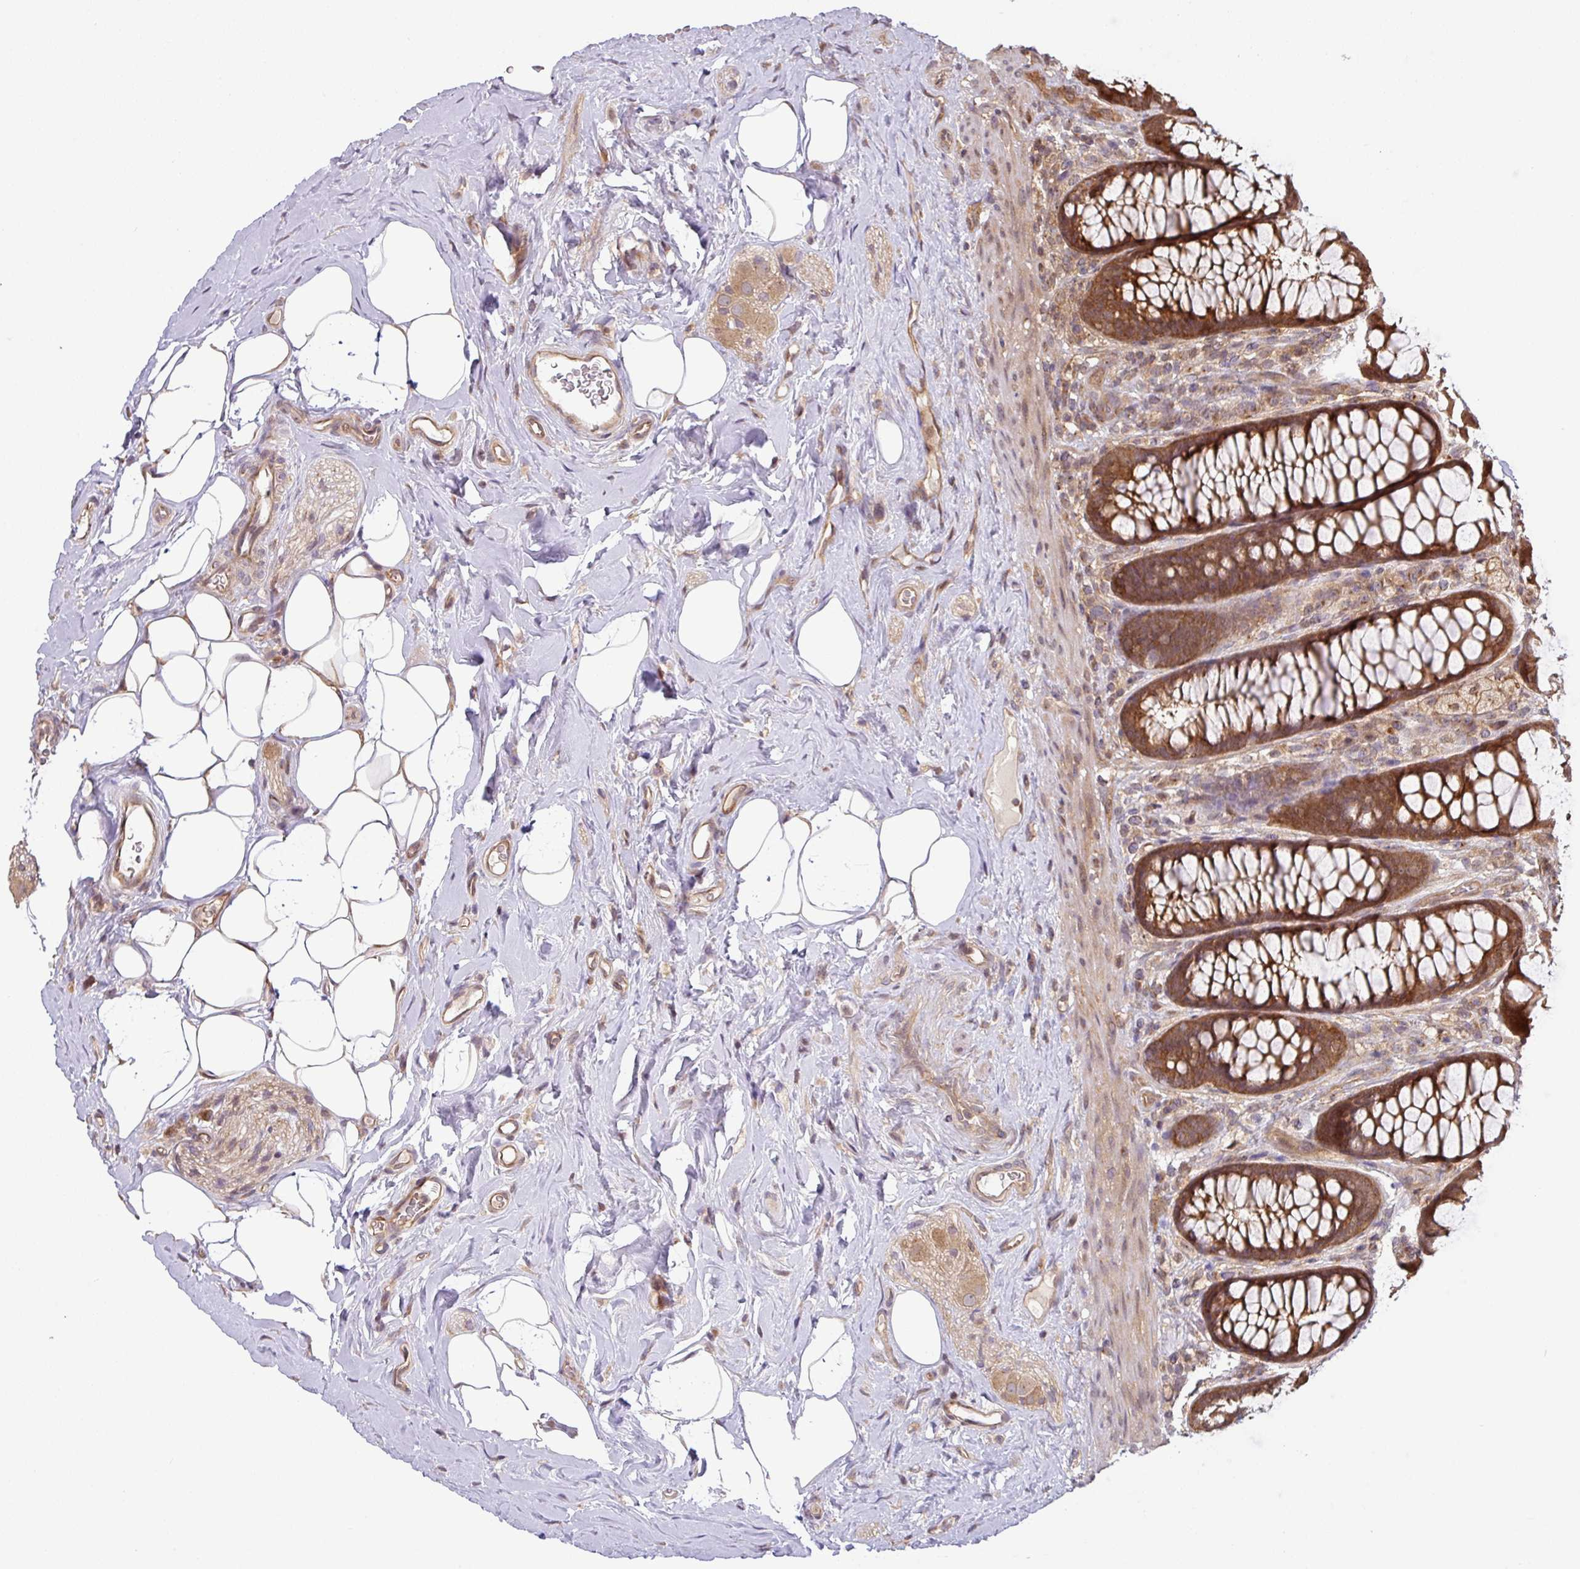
{"staining": {"intensity": "moderate", "quantity": ">75%", "location": "cytoplasmic/membranous,nuclear"}, "tissue": "rectum", "cell_type": "Glandular cells", "image_type": "normal", "snomed": [{"axis": "morphology", "description": "Normal tissue, NOS"}, {"axis": "topography", "description": "Rectum"}], "caption": "Rectum stained with DAB immunohistochemistry demonstrates medium levels of moderate cytoplasmic/membranous,nuclear staining in approximately >75% of glandular cells.", "gene": "SHB", "patient": {"sex": "female", "age": 67}}